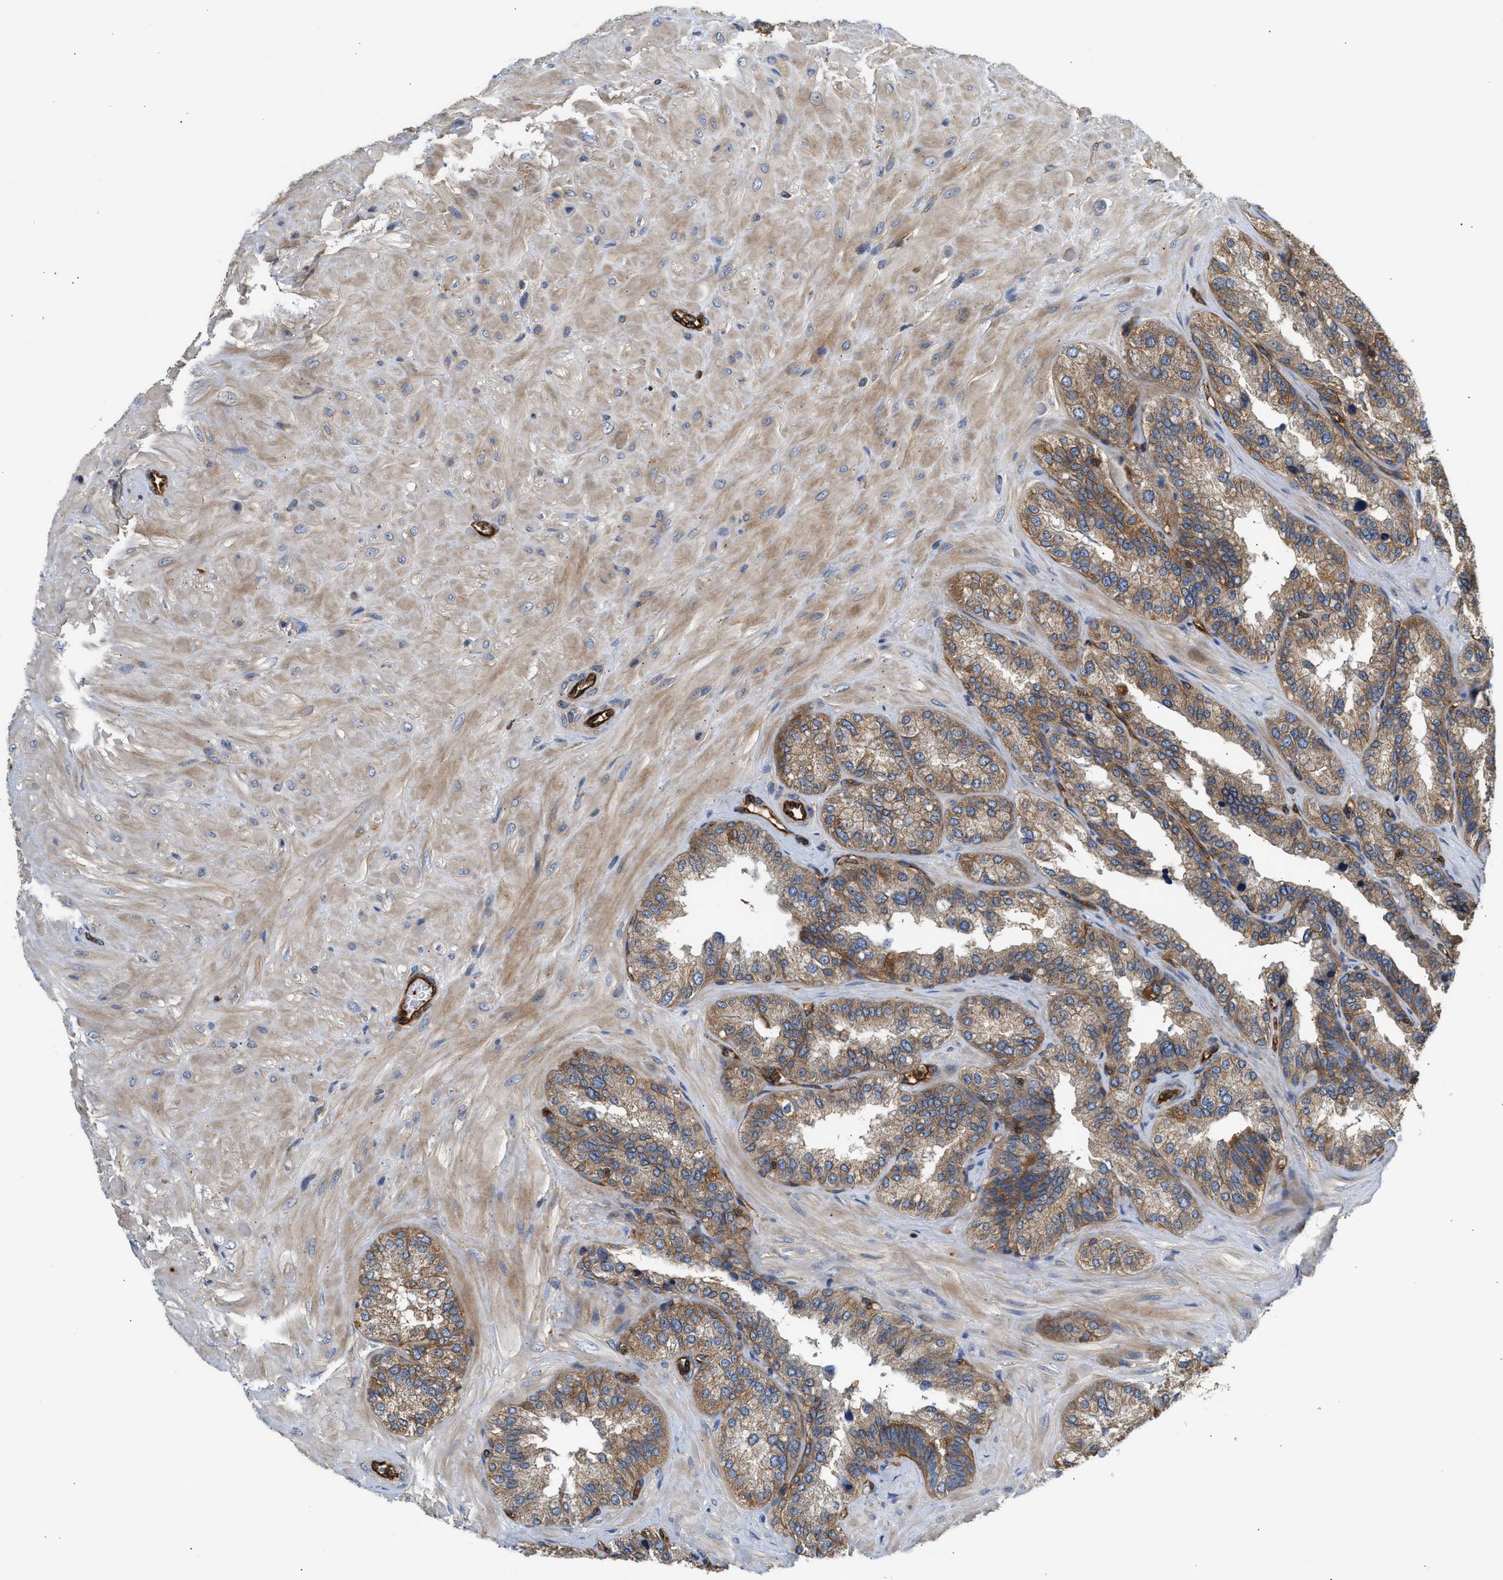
{"staining": {"intensity": "weak", "quantity": ">75%", "location": "cytoplasmic/membranous"}, "tissue": "seminal vesicle", "cell_type": "Glandular cells", "image_type": "normal", "snomed": [{"axis": "morphology", "description": "Normal tissue, NOS"}, {"axis": "topography", "description": "Prostate"}, {"axis": "topography", "description": "Seminal veicle"}], "caption": "The immunohistochemical stain highlights weak cytoplasmic/membranous staining in glandular cells of unremarkable seminal vesicle. (IHC, brightfield microscopy, high magnification).", "gene": "SAMD9L", "patient": {"sex": "male", "age": 51}}